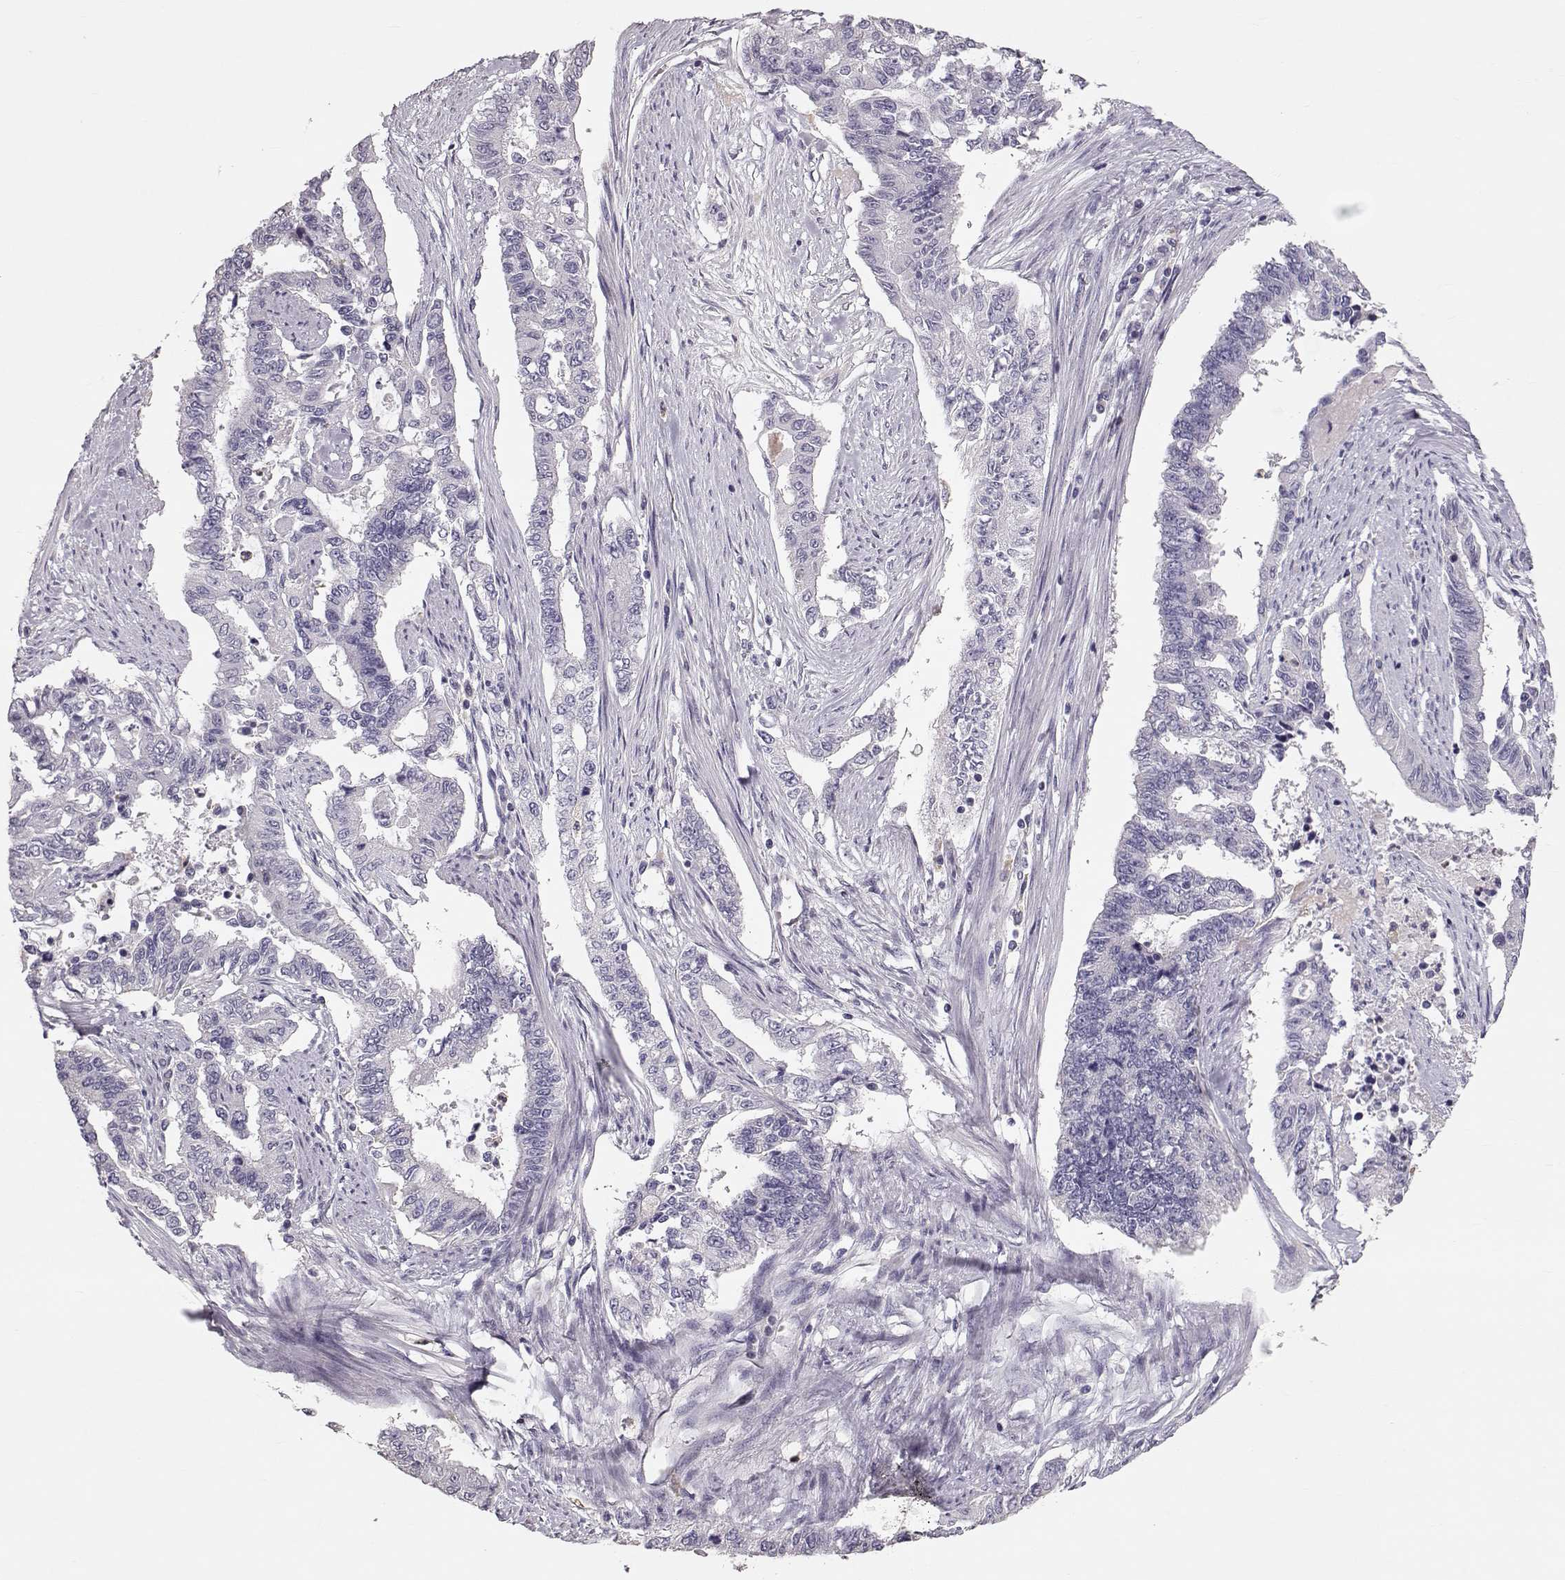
{"staining": {"intensity": "negative", "quantity": "none", "location": "none"}, "tissue": "endometrial cancer", "cell_type": "Tumor cells", "image_type": "cancer", "snomed": [{"axis": "morphology", "description": "Adenocarcinoma, NOS"}, {"axis": "topography", "description": "Uterus"}], "caption": "The photomicrograph exhibits no significant expression in tumor cells of adenocarcinoma (endometrial).", "gene": "POU1F1", "patient": {"sex": "female", "age": 59}}